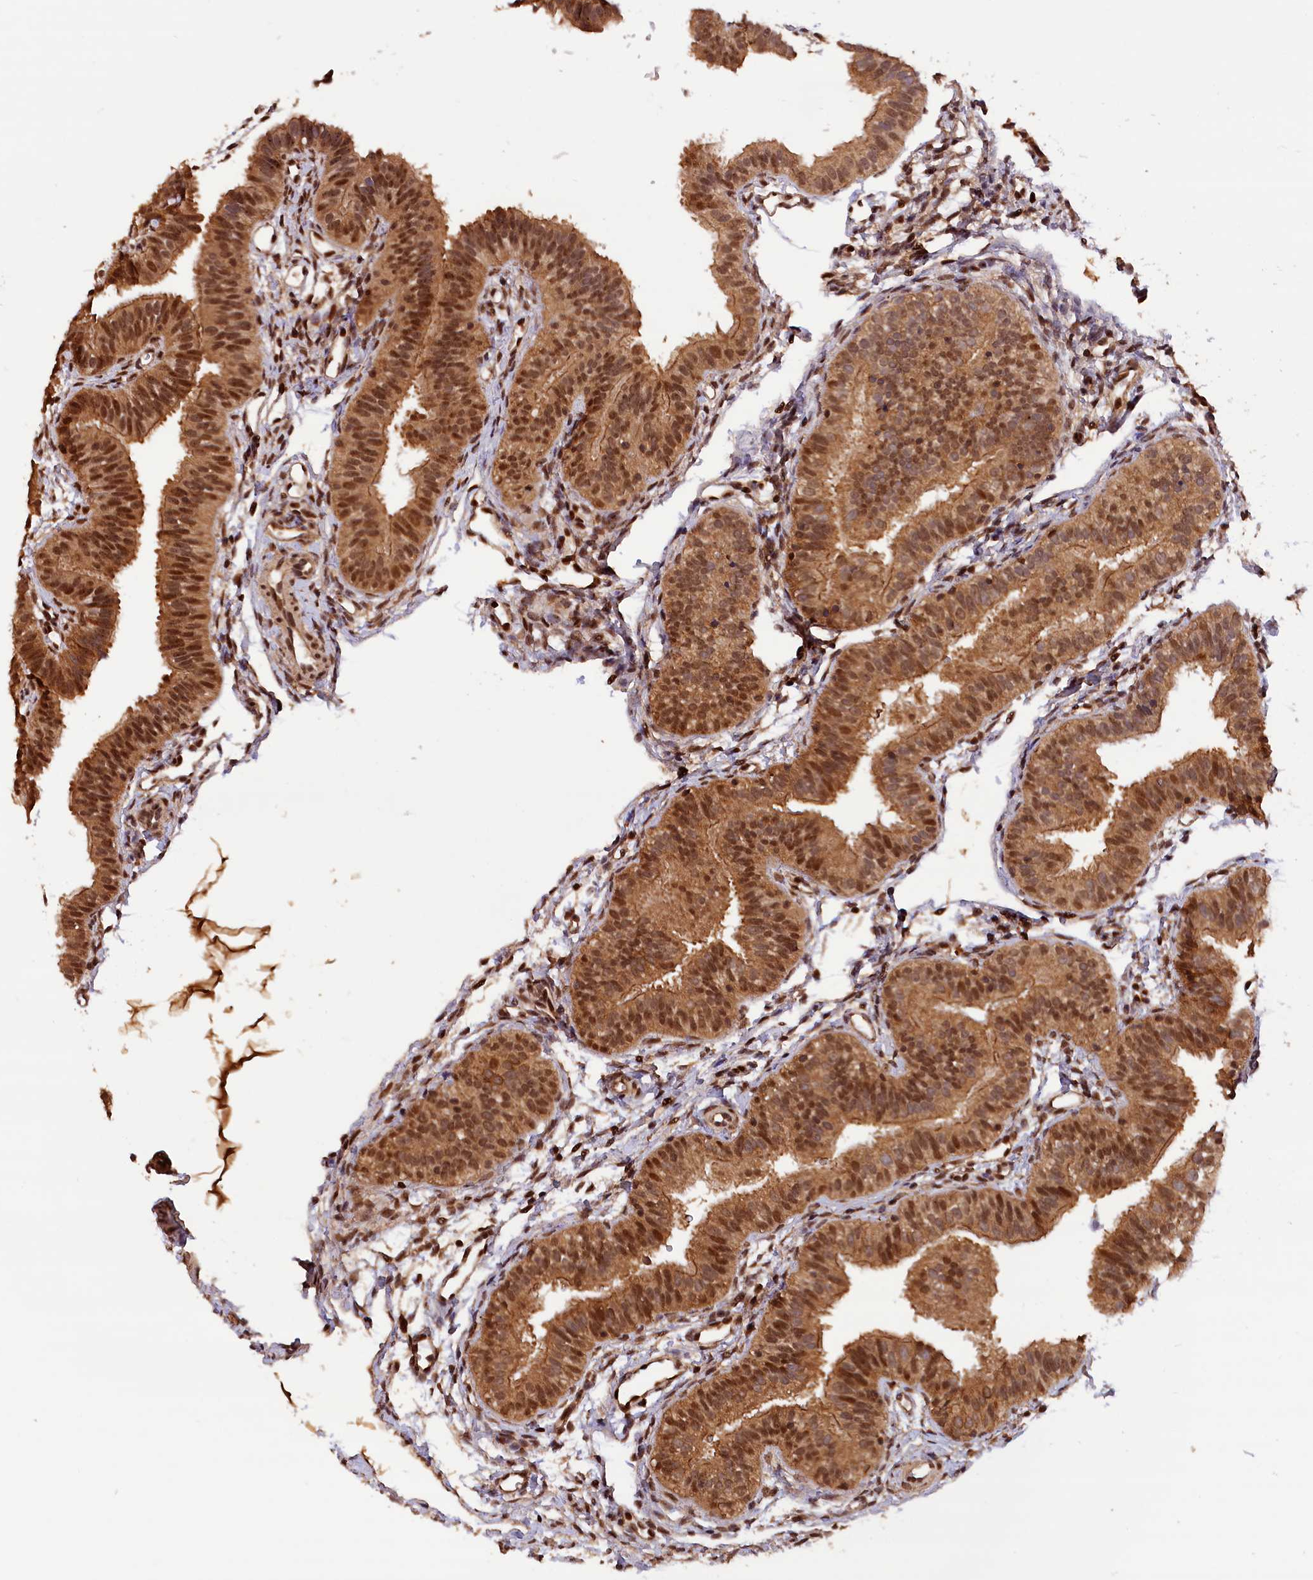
{"staining": {"intensity": "strong", "quantity": ">75%", "location": "cytoplasmic/membranous,nuclear"}, "tissue": "fallopian tube", "cell_type": "Glandular cells", "image_type": "normal", "snomed": [{"axis": "morphology", "description": "Normal tissue, NOS"}, {"axis": "topography", "description": "Fallopian tube"}], "caption": "Protein staining shows strong cytoplasmic/membranous,nuclear positivity in about >75% of glandular cells in normal fallopian tube.", "gene": "IST1", "patient": {"sex": "female", "age": 35}}